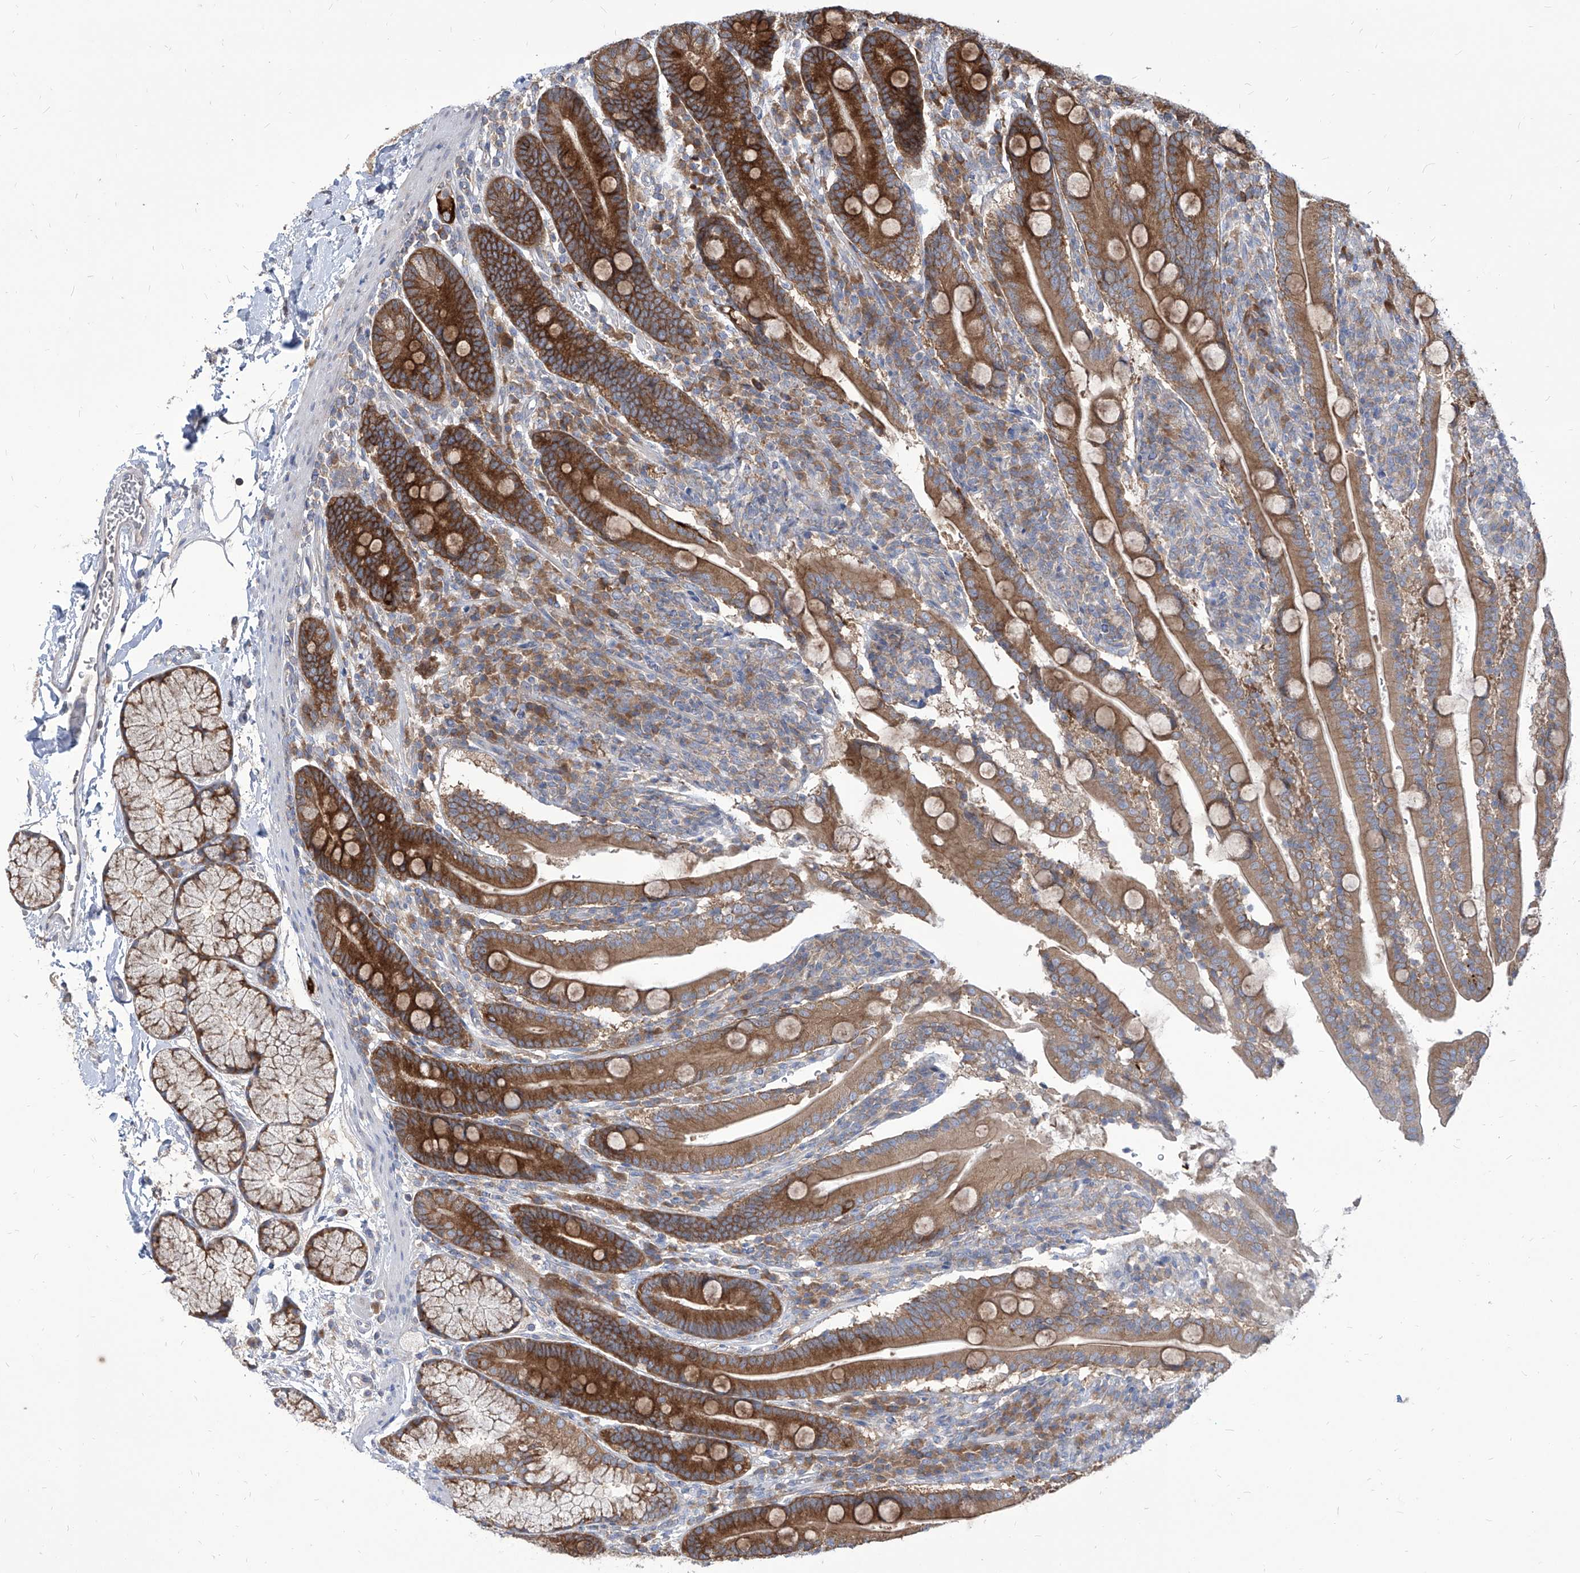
{"staining": {"intensity": "strong", "quantity": ">75%", "location": "cytoplasmic/membranous"}, "tissue": "duodenum", "cell_type": "Glandular cells", "image_type": "normal", "snomed": [{"axis": "morphology", "description": "Normal tissue, NOS"}, {"axis": "topography", "description": "Duodenum"}], "caption": "The micrograph demonstrates staining of benign duodenum, revealing strong cytoplasmic/membranous protein expression (brown color) within glandular cells.", "gene": "FAM83B", "patient": {"sex": "male", "age": 35}}